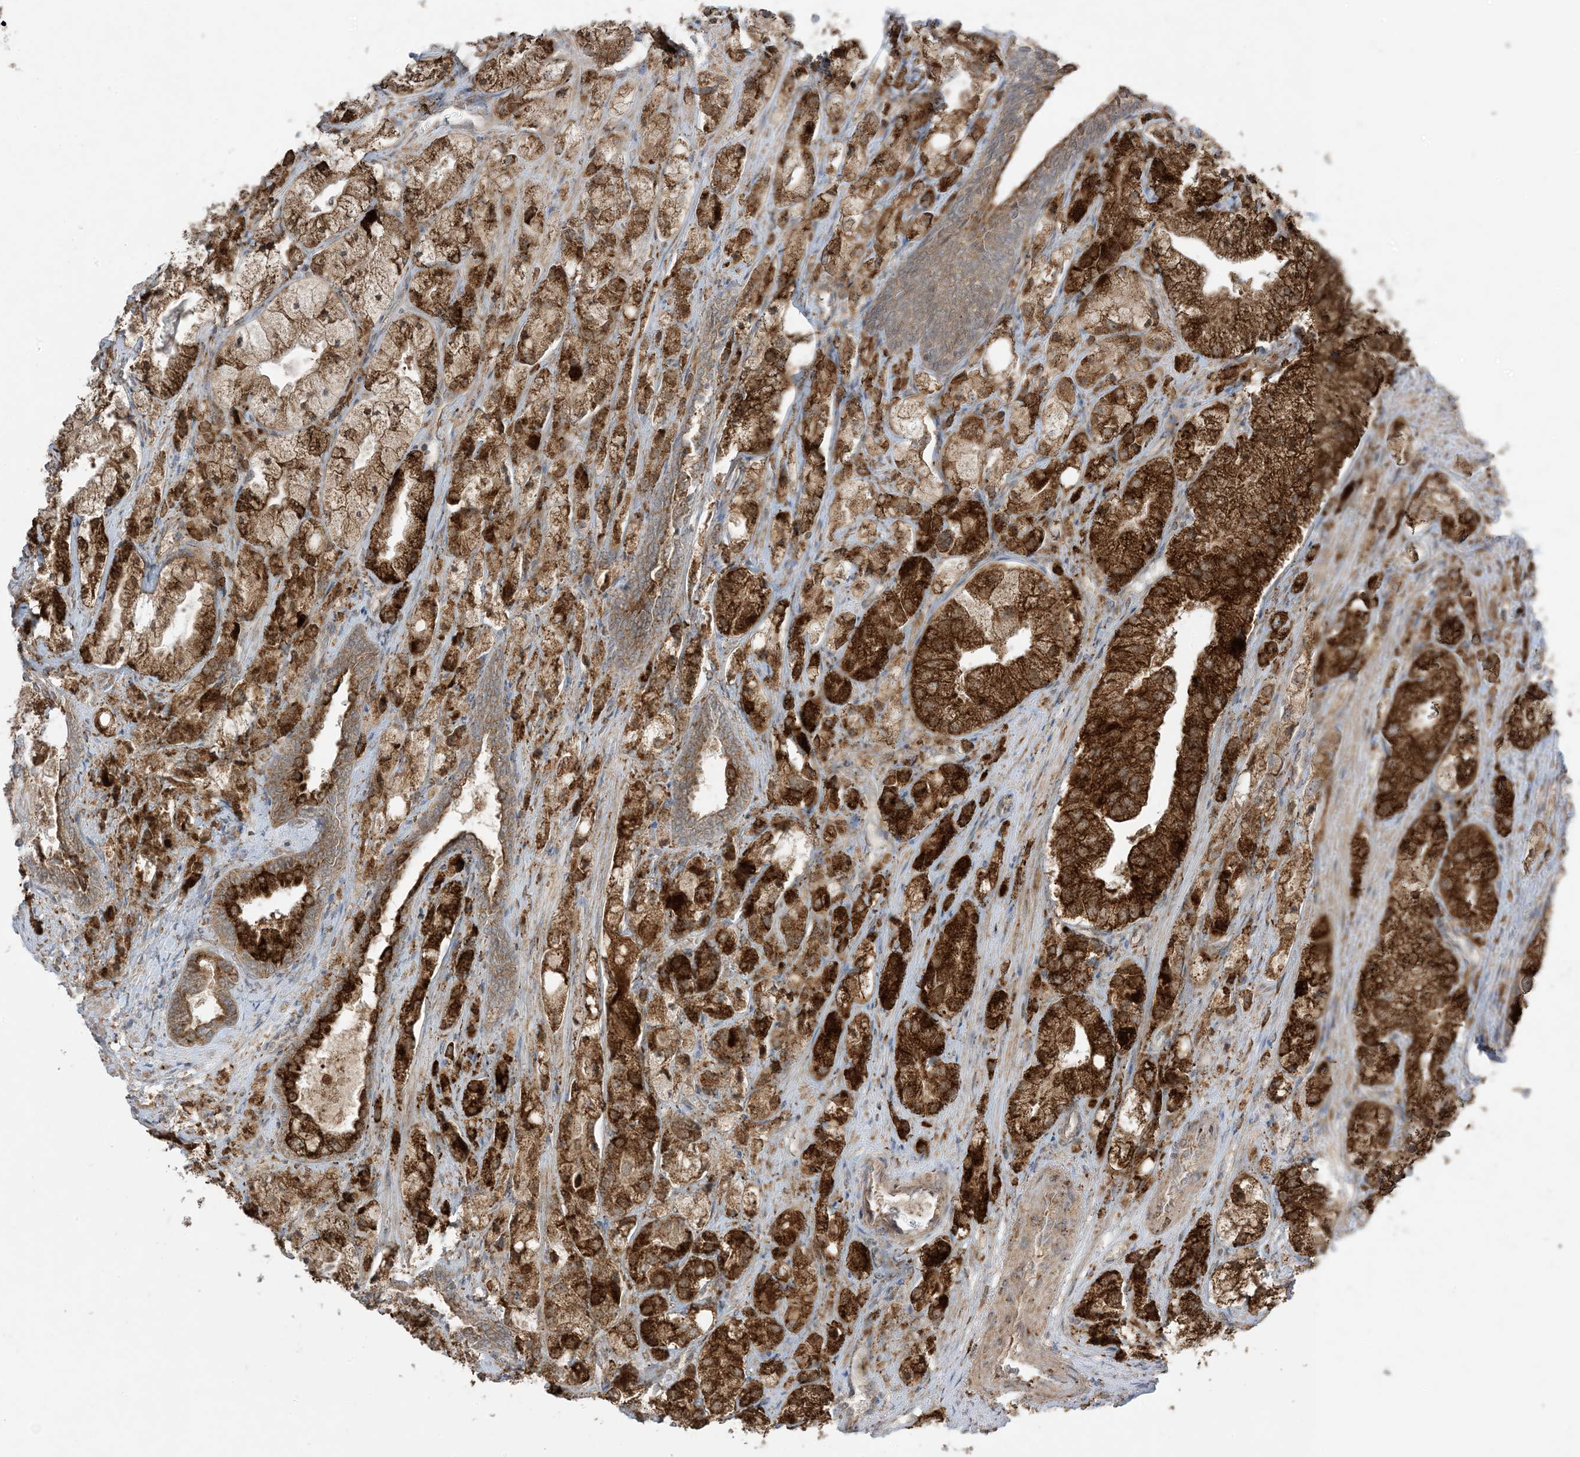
{"staining": {"intensity": "strong", "quantity": ">75%", "location": "cytoplasmic/membranous"}, "tissue": "prostate cancer", "cell_type": "Tumor cells", "image_type": "cancer", "snomed": [{"axis": "morphology", "description": "Adenocarcinoma, High grade"}, {"axis": "topography", "description": "Prostate"}], "caption": "High-magnification brightfield microscopy of prostate high-grade adenocarcinoma stained with DAB (3,3'-diaminobenzidine) (brown) and counterstained with hematoxylin (blue). tumor cells exhibit strong cytoplasmic/membranous positivity is seen in approximately>75% of cells.", "gene": "ODC1", "patient": {"sex": "male", "age": 50}}